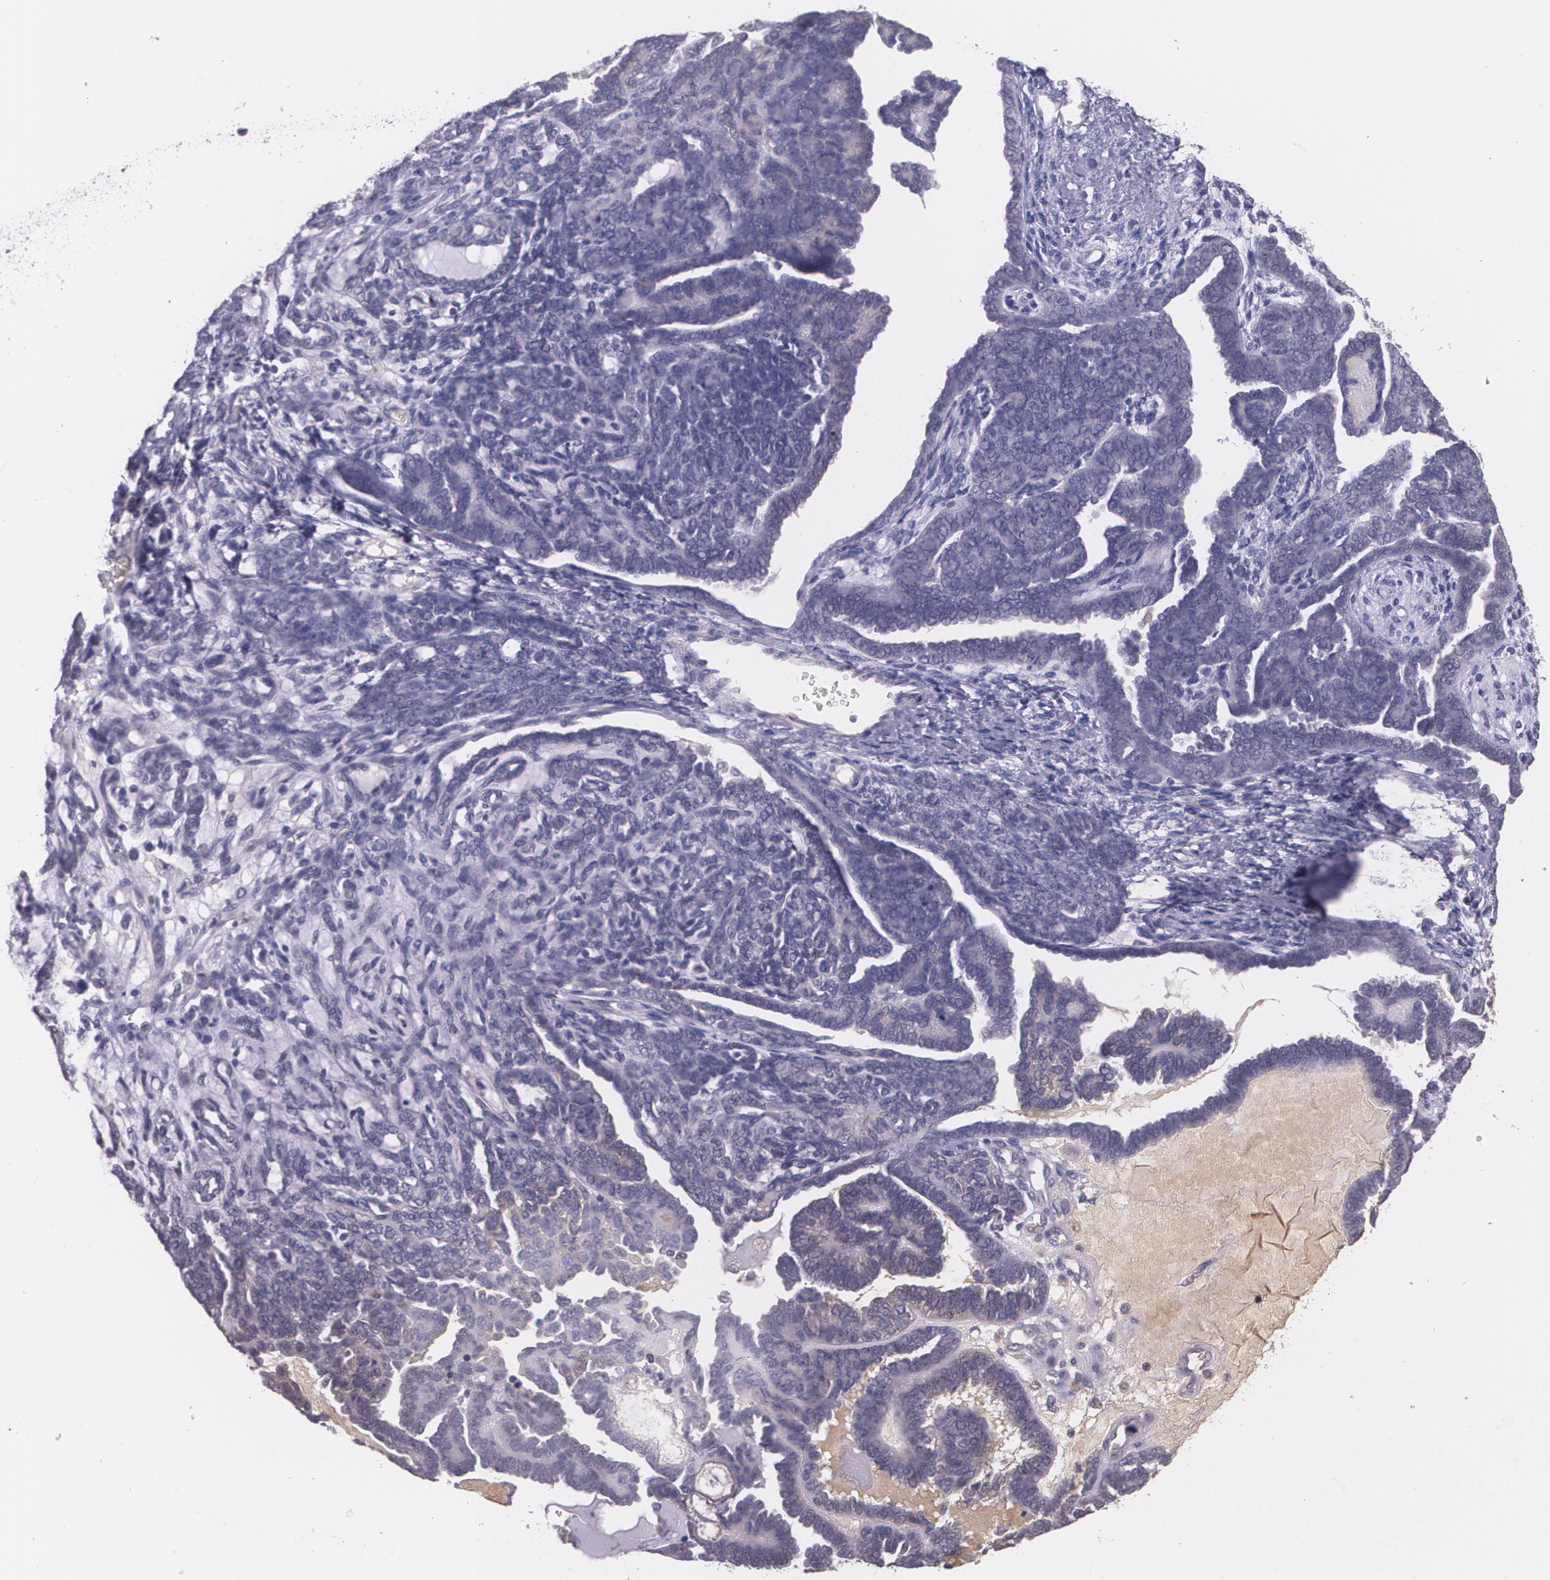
{"staining": {"intensity": "weak", "quantity": "<25%", "location": "cytoplasmic/membranous"}, "tissue": "endometrial cancer", "cell_type": "Tumor cells", "image_type": "cancer", "snomed": [{"axis": "morphology", "description": "Neoplasm, malignant, NOS"}, {"axis": "topography", "description": "Endometrium"}], "caption": "Endometrial neoplasm (malignant) was stained to show a protein in brown. There is no significant positivity in tumor cells.", "gene": "TM4SF1", "patient": {"sex": "female", "age": 74}}